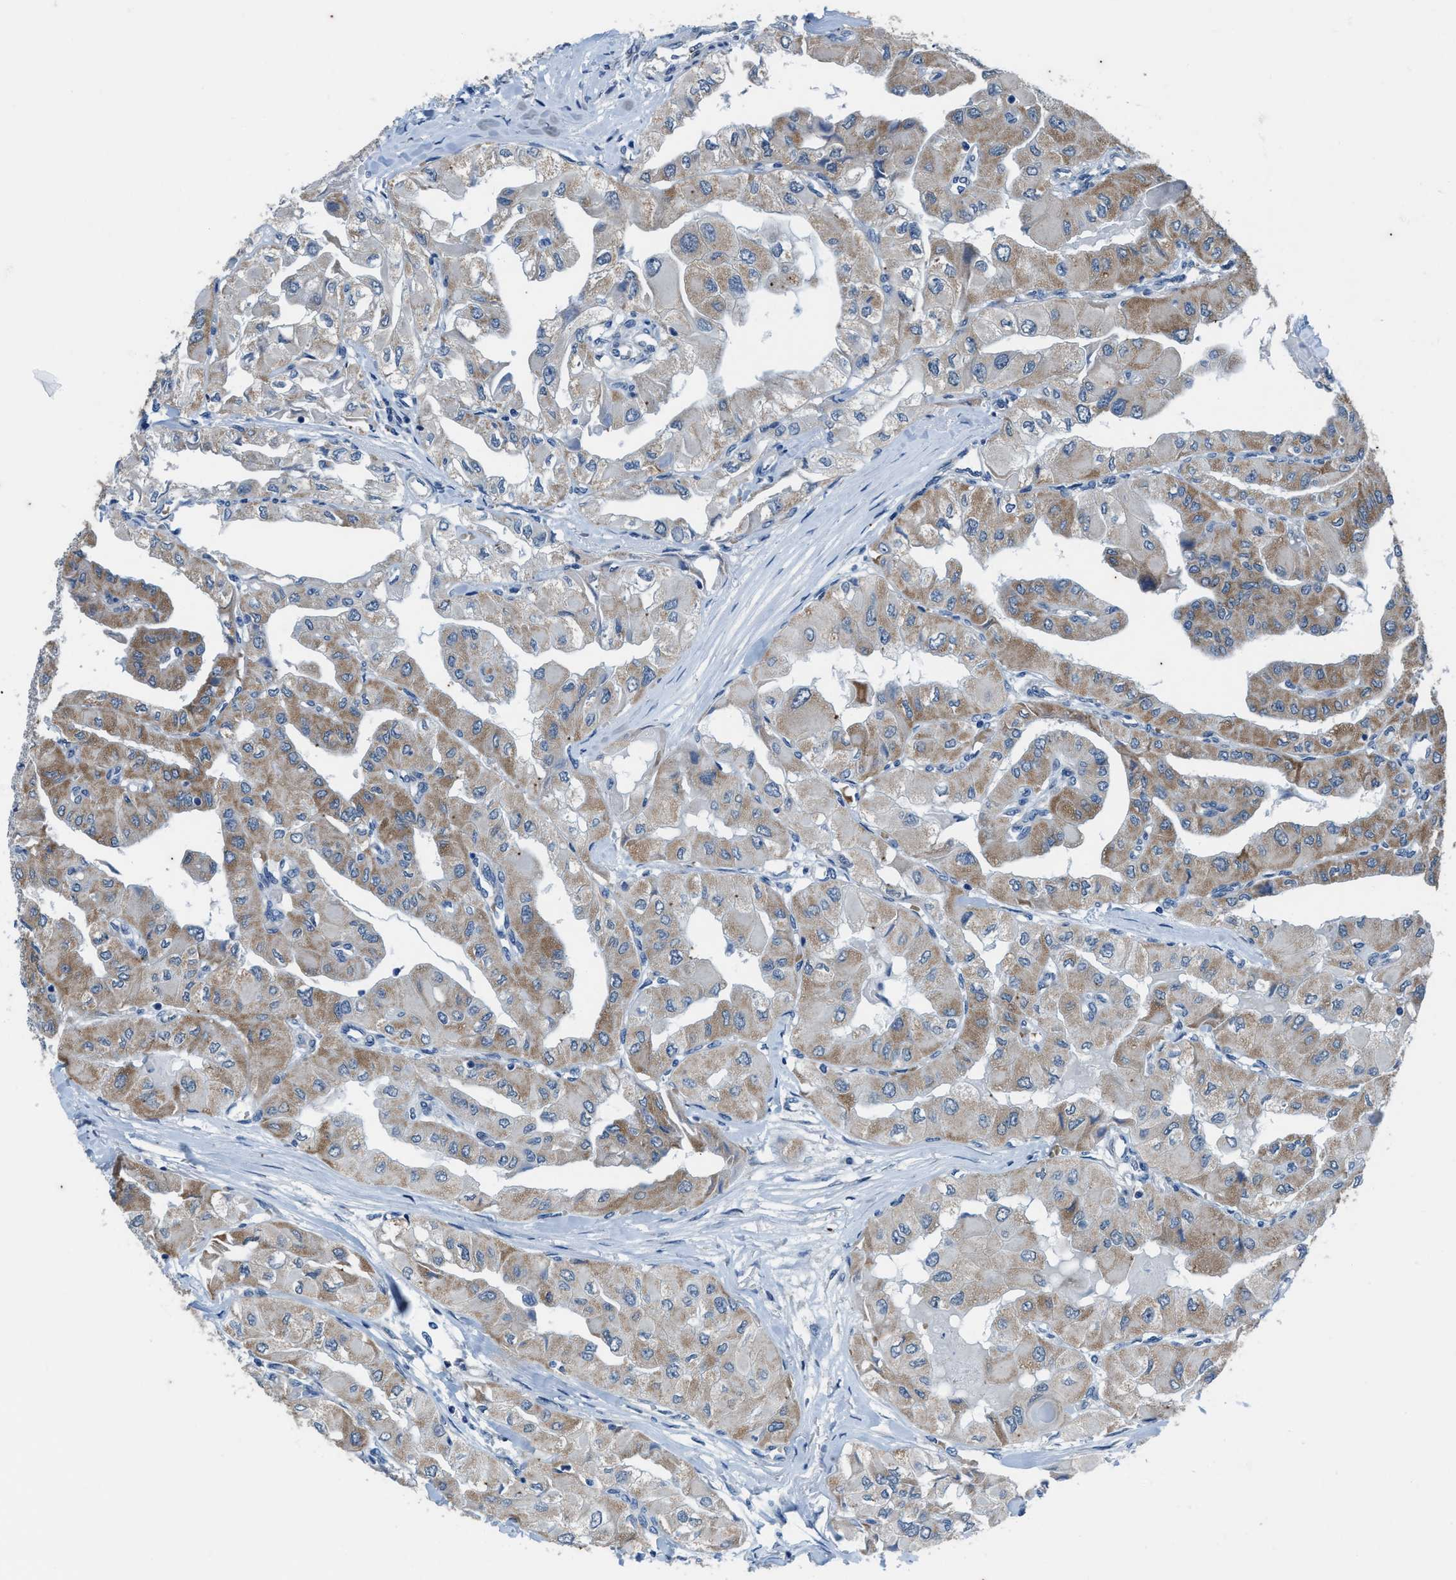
{"staining": {"intensity": "moderate", "quantity": "25%-75%", "location": "cytoplasmic/membranous"}, "tissue": "thyroid cancer", "cell_type": "Tumor cells", "image_type": "cancer", "snomed": [{"axis": "morphology", "description": "Papillary adenocarcinoma, NOS"}, {"axis": "topography", "description": "Thyroid gland"}], "caption": "The immunohistochemical stain shows moderate cytoplasmic/membranous positivity in tumor cells of thyroid papillary adenocarcinoma tissue.", "gene": "KIF24", "patient": {"sex": "female", "age": 59}}